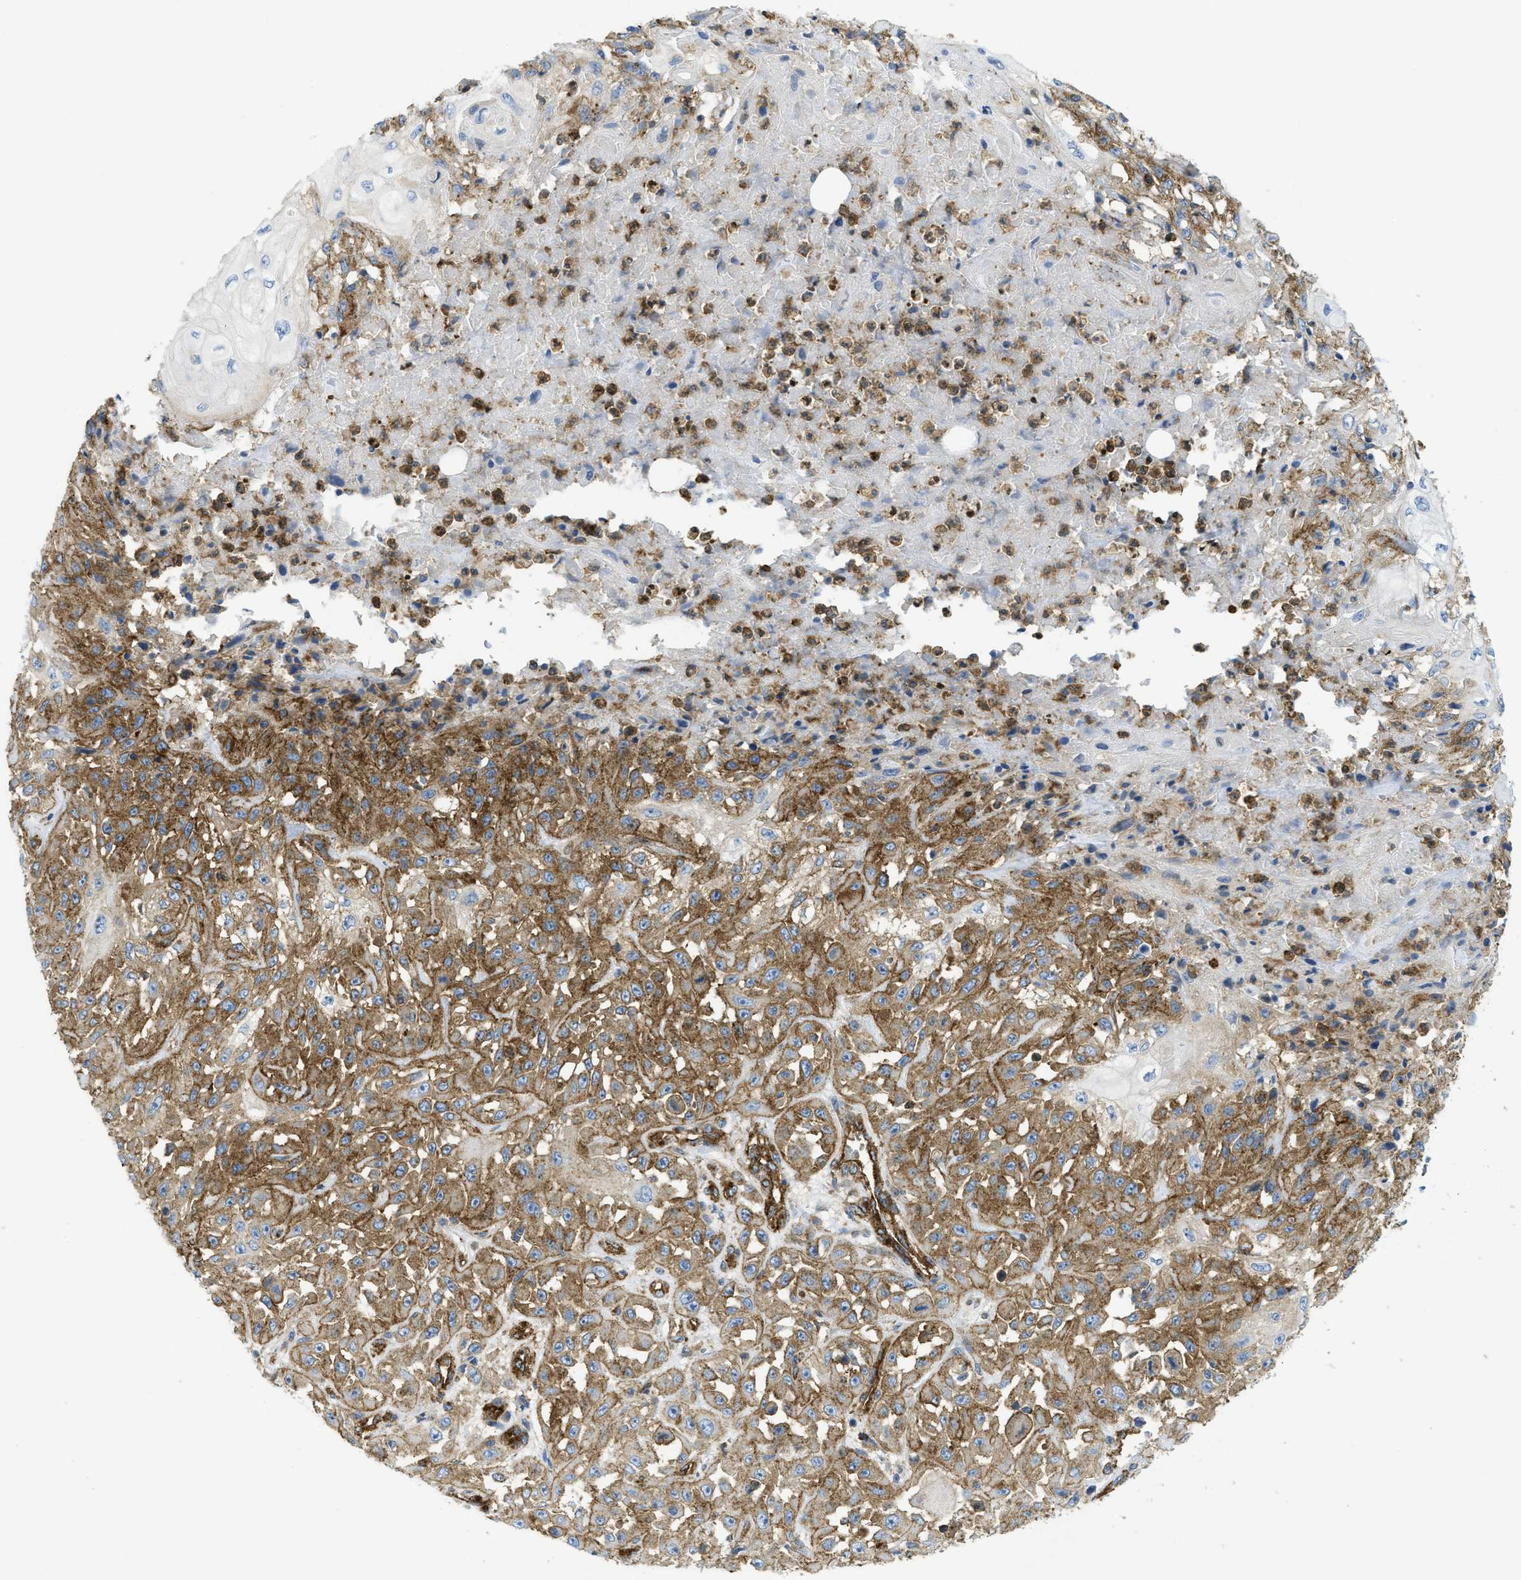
{"staining": {"intensity": "moderate", "quantity": ">75%", "location": "cytoplasmic/membranous"}, "tissue": "skin cancer", "cell_type": "Tumor cells", "image_type": "cancer", "snomed": [{"axis": "morphology", "description": "Squamous cell carcinoma, NOS"}, {"axis": "morphology", "description": "Squamous cell carcinoma, metastatic, NOS"}, {"axis": "topography", "description": "Skin"}, {"axis": "topography", "description": "Lymph node"}], "caption": "Tumor cells reveal moderate cytoplasmic/membranous staining in approximately >75% of cells in skin cancer (squamous cell carcinoma). (brown staining indicates protein expression, while blue staining denotes nuclei).", "gene": "HIP1", "patient": {"sex": "male", "age": 75}}